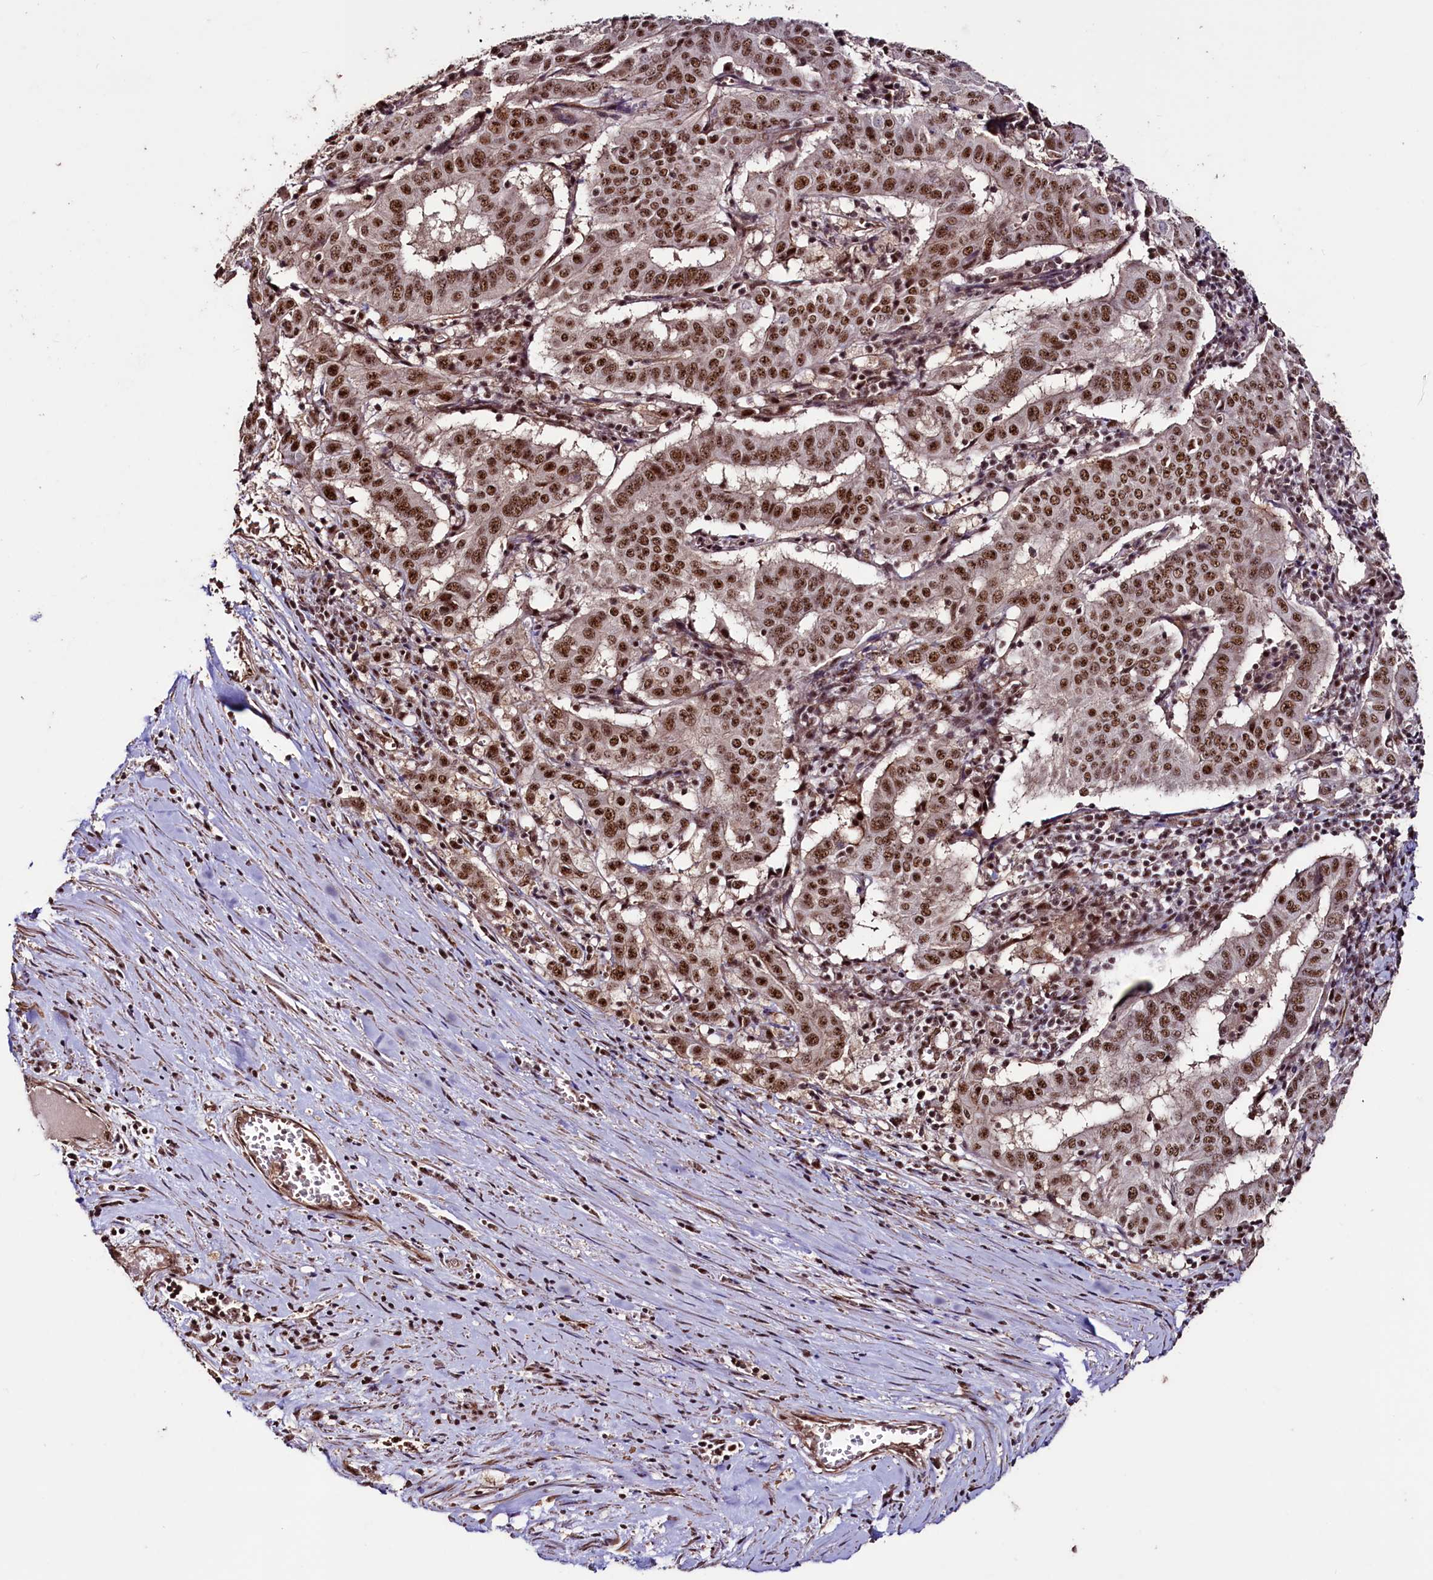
{"staining": {"intensity": "strong", "quantity": ">75%", "location": "nuclear"}, "tissue": "pancreatic cancer", "cell_type": "Tumor cells", "image_type": "cancer", "snomed": [{"axis": "morphology", "description": "Adenocarcinoma, NOS"}, {"axis": "topography", "description": "Pancreas"}], "caption": "Tumor cells show high levels of strong nuclear expression in about >75% of cells in pancreatic cancer.", "gene": "SFSWAP", "patient": {"sex": "male", "age": 63}}